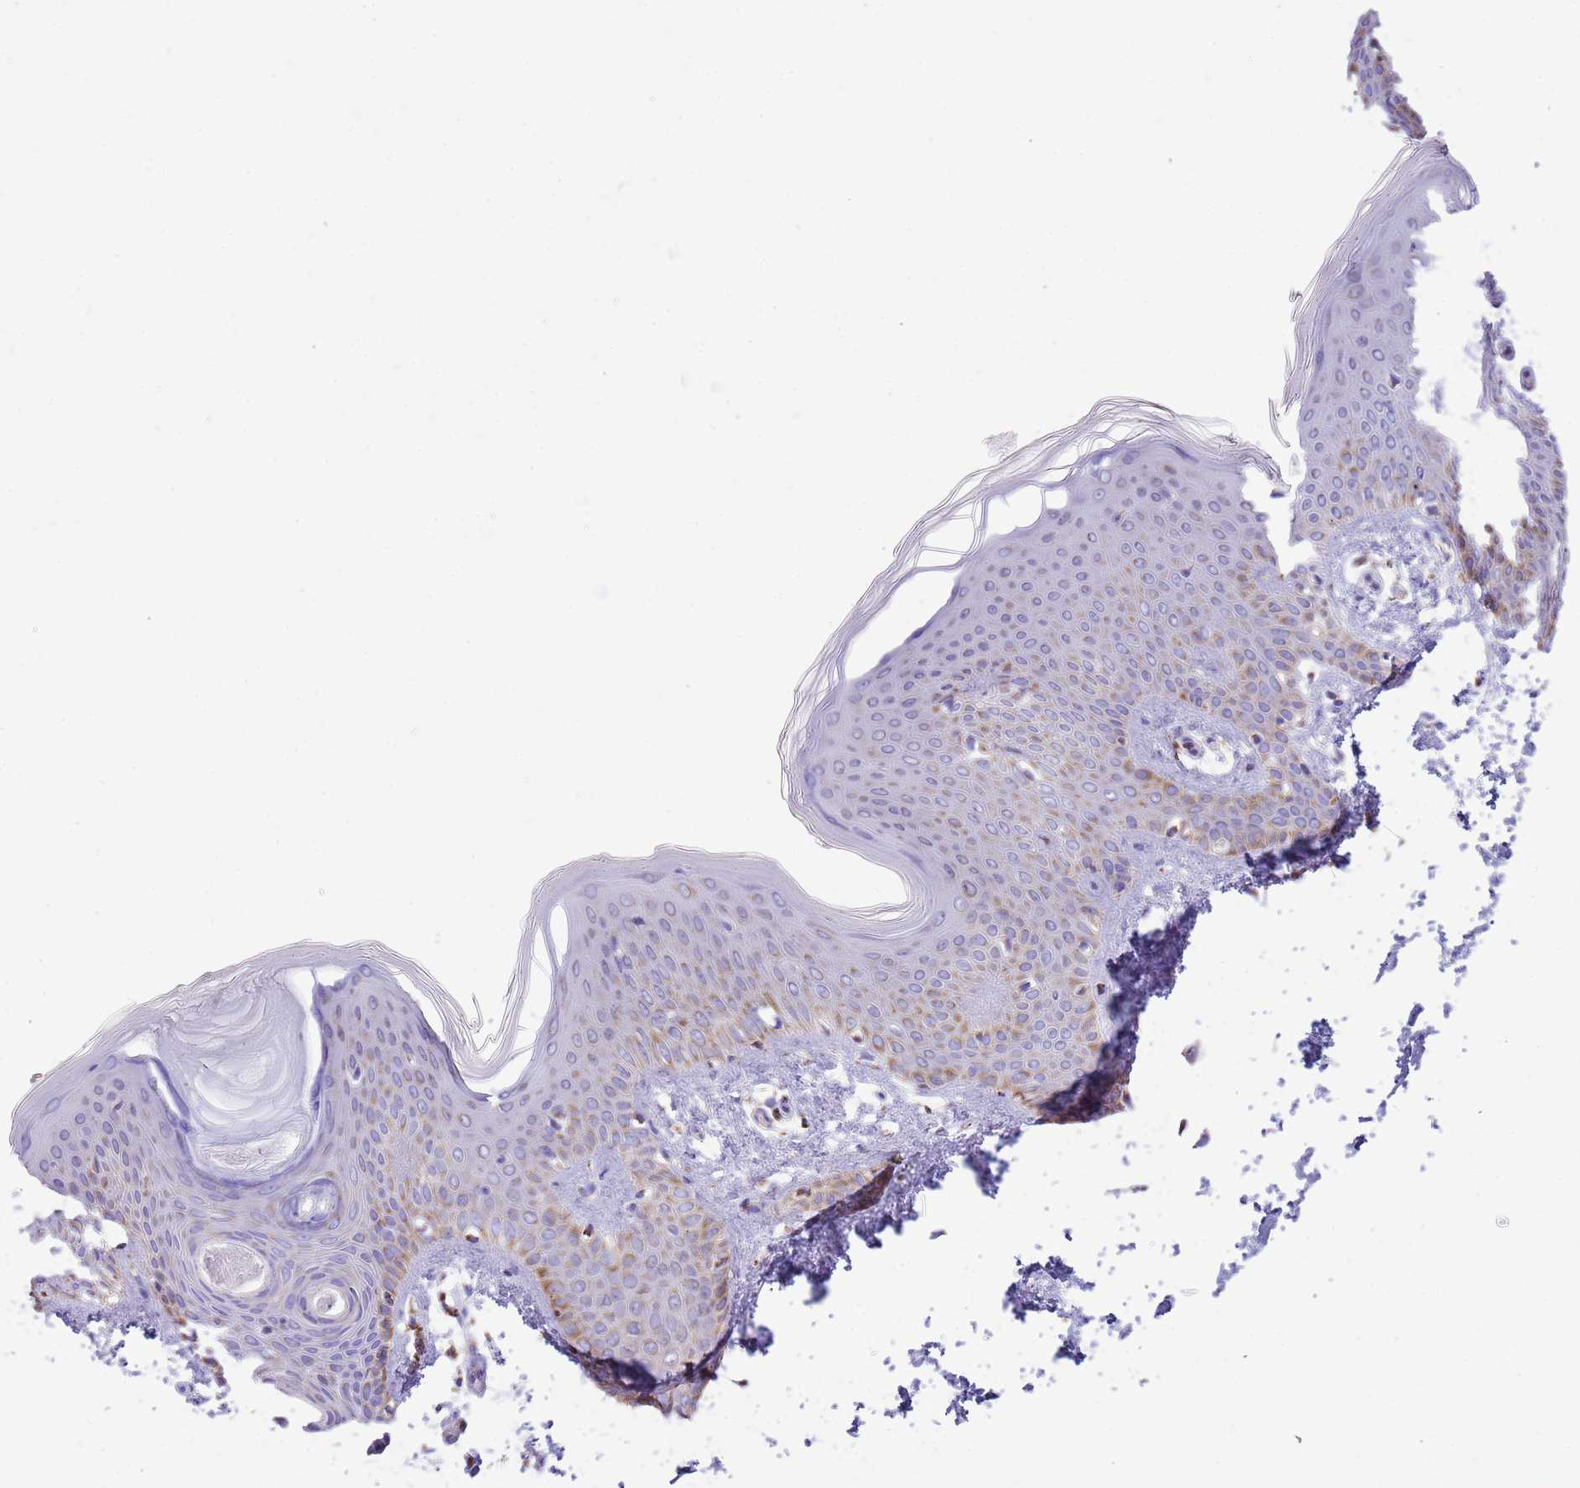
{"staining": {"intensity": "negative", "quantity": "none", "location": "none"}, "tissue": "skin", "cell_type": "Fibroblasts", "image_type": "normal", "snomed": [{"axis": "morphology", "description": "Normal tissue, NOS"}, {"axis": "topography", "description": "Skin"}], "caption": "Fibroblasts are negative for protein expression in normal human skin. The staining is performed using DAB brown chromogen with nuclei counter-stained in using hematoxylin.", "gene": "SUCLG2", "patient": {"sex": "male", "age": 36}}